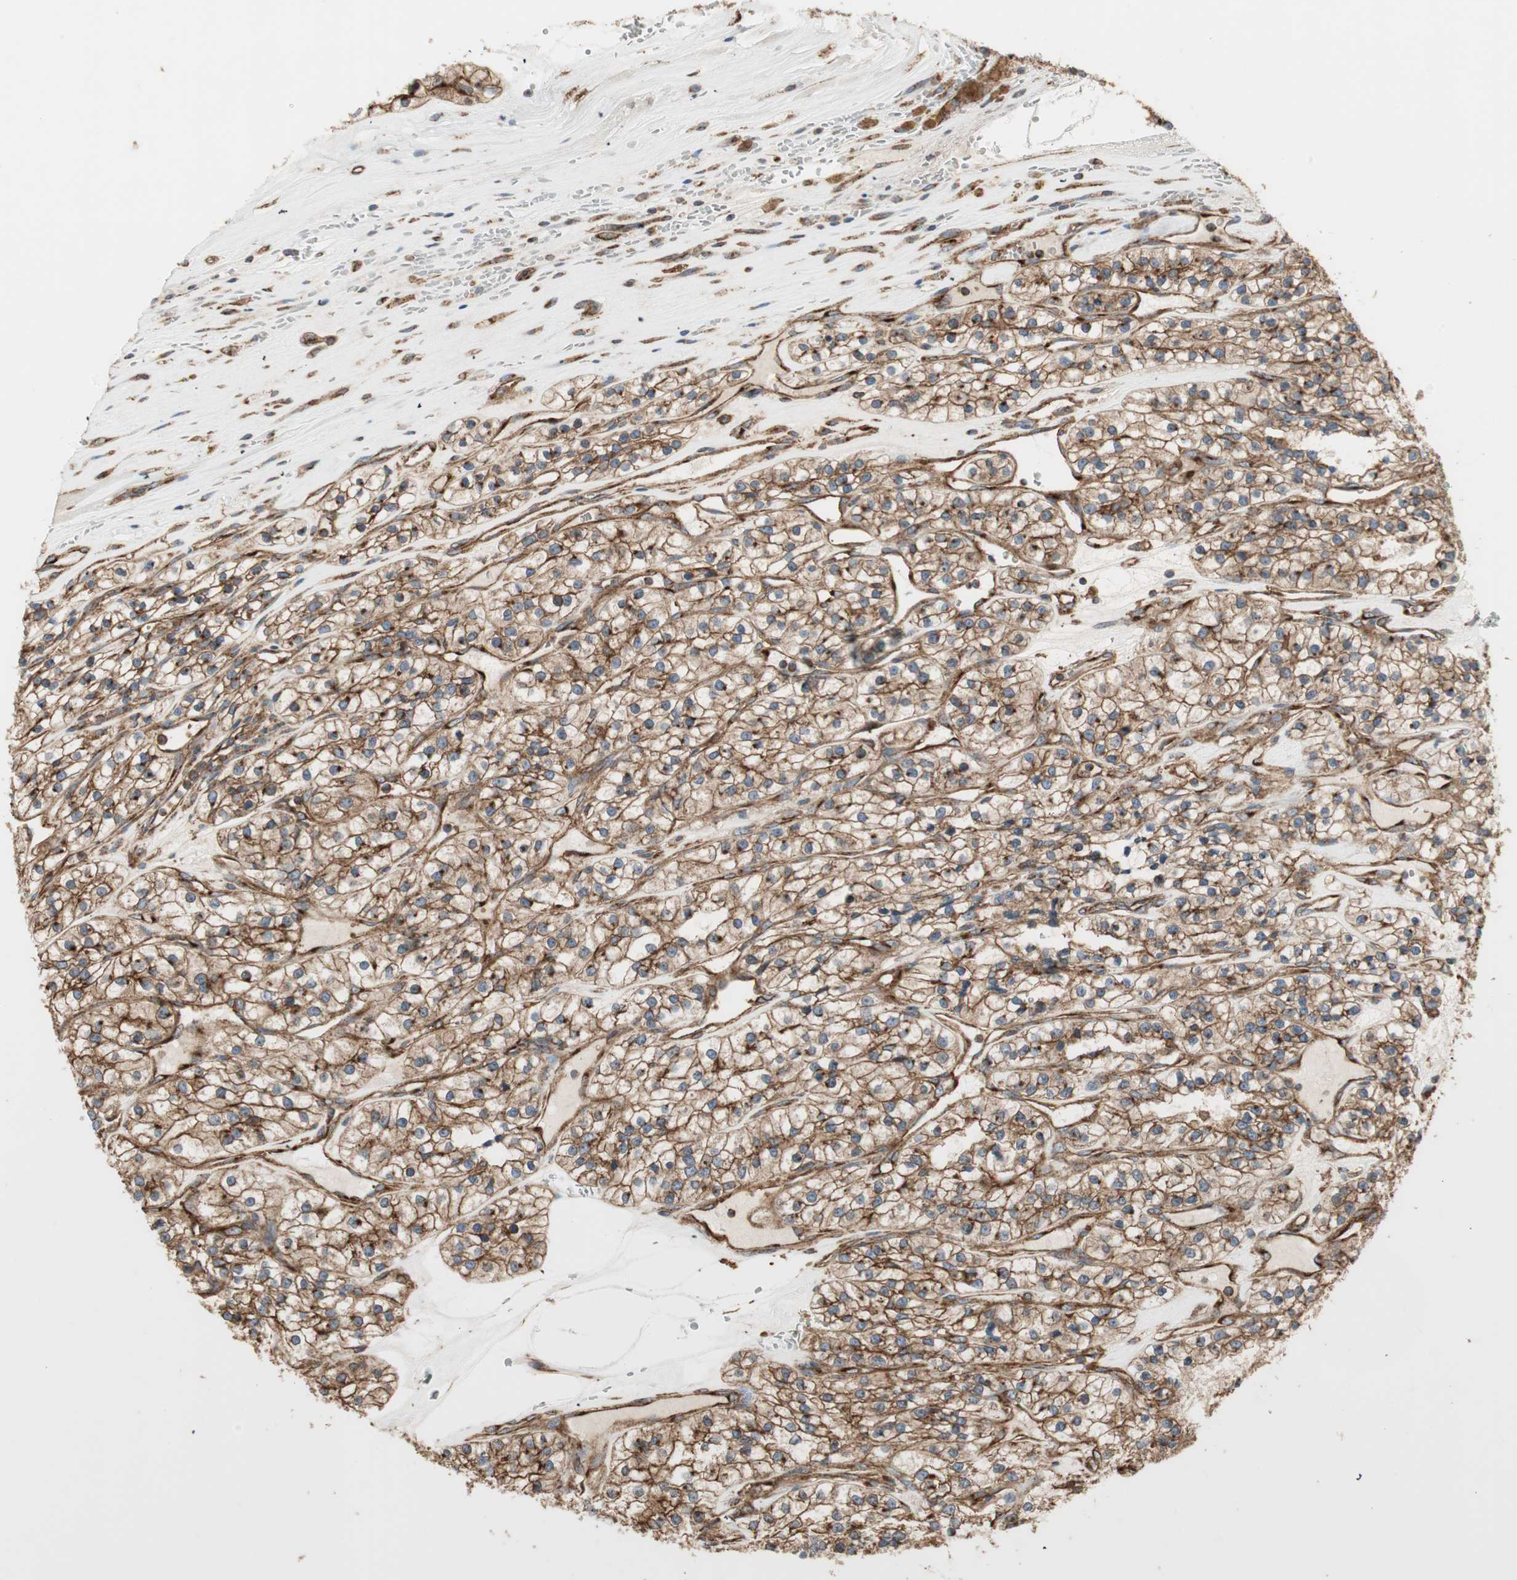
{"staining": {"intensity": "moderate", "quantity": ">75%", "location": "cytoplasmic/membranous"}, "tissue": "renal cancer", "cell_type": "Tumor cells", "image_type": "cancer", "snomed": [{"axis": "morphology", "description": "Adenocarcinoma, NOS"}, {"axis": "topography", "description": "Kidney"}], "caption": "This image exhibits immunohistochemistry (IHC) staining of human renal adenocarcinoma, with medium moderate cytoplasmic/membranous positivity in about >75% of tumor cells.", "gene": "H6PD", "patient": {"sex": "female", "age": 57}}